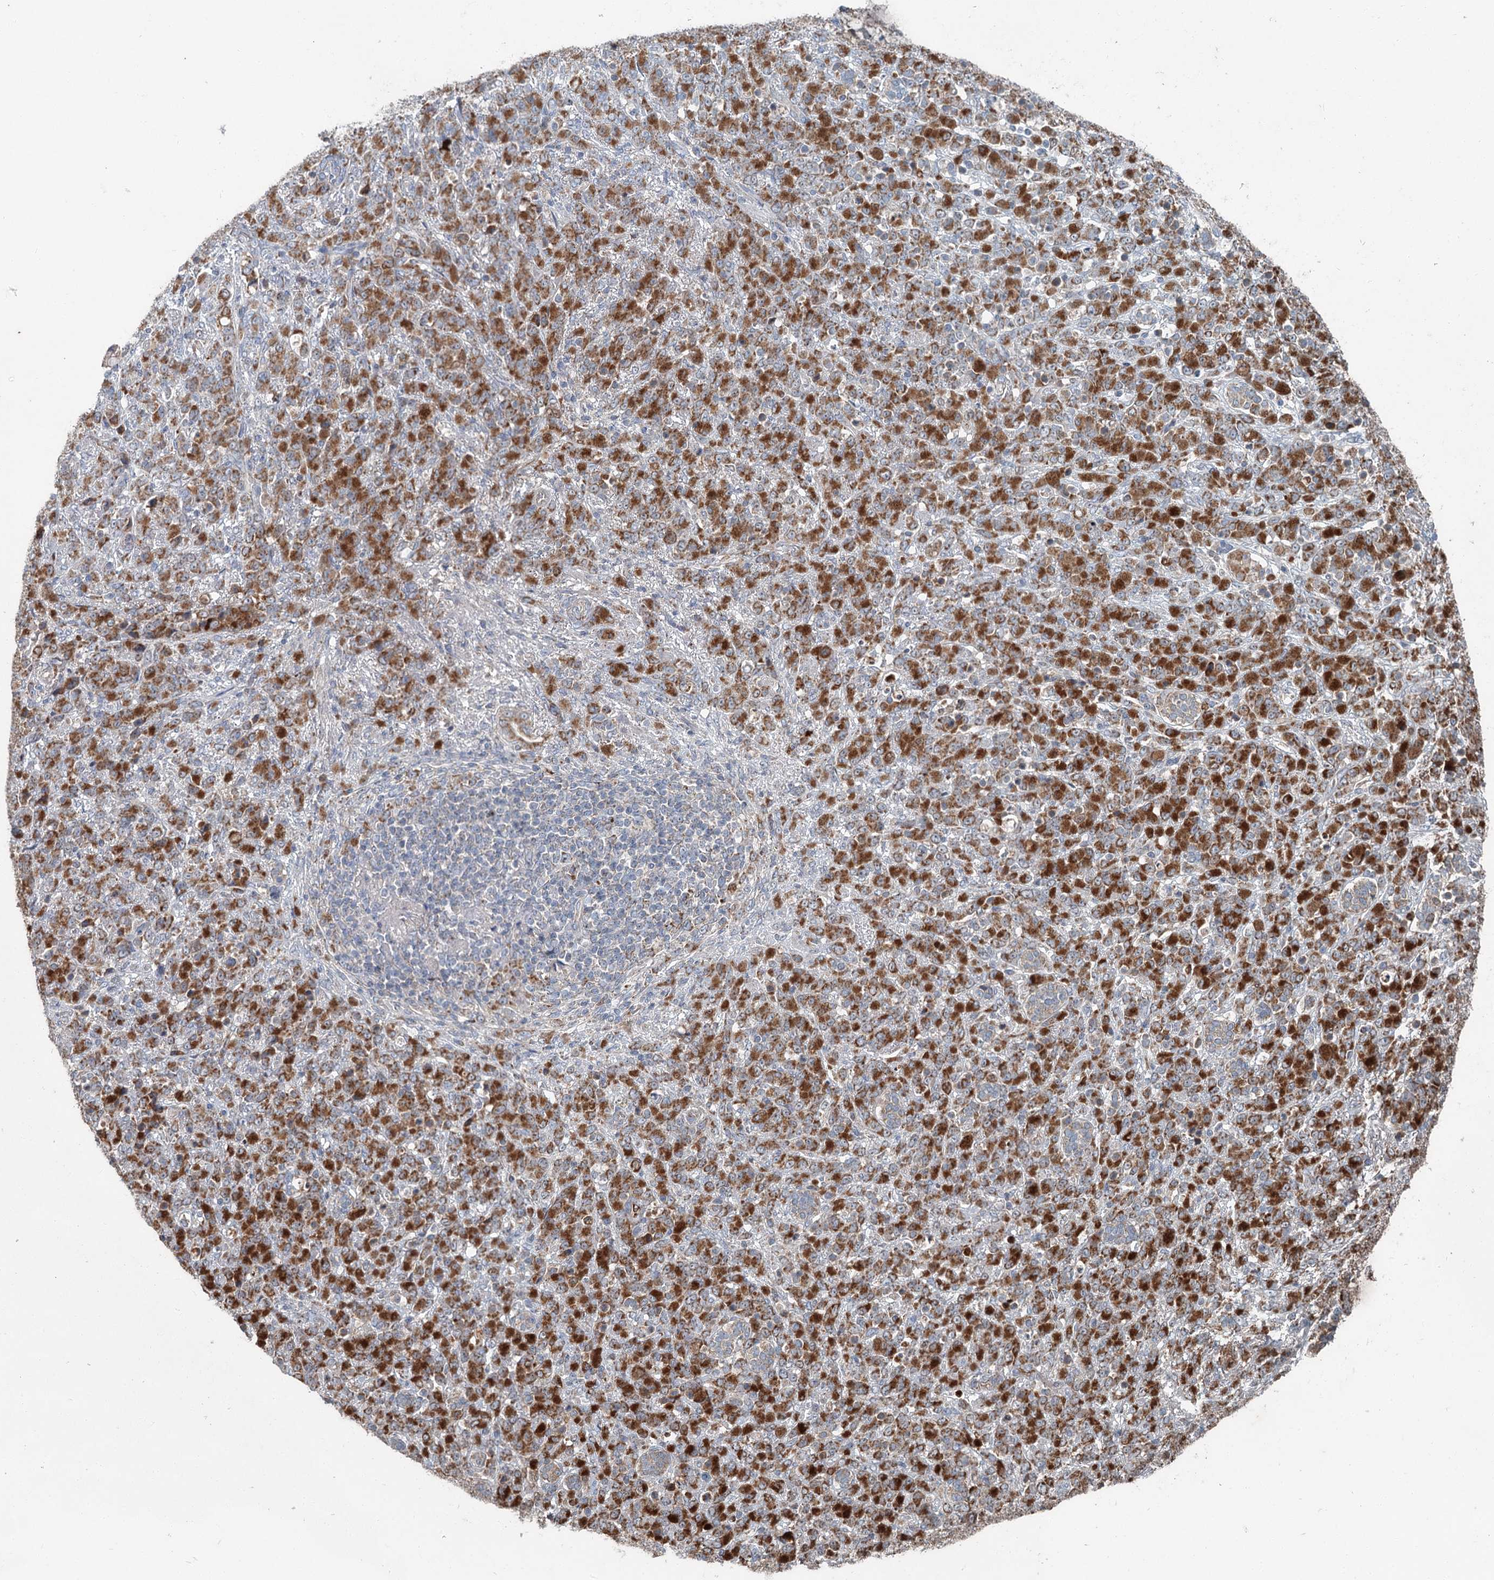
{"staining": {"intensity": "moderate", "quantity": ">75%", "location": "cytoplasmic/membranous"}, "tissue": "stomach cancer", "cell_type": "Tumor cells", "image_type": "cancer", "snomed": [{"axis": "morphology", "description": "Adenocarcinoma, NOS"}, {"axis": "topography", "description": "Stomach"}], "caption": "Tumor cells exhibit medium levels of moderate cytoplasmic/membranous staining in about >75% of cells in human stomach cancer (adenocarcinoma).", "gene": "CHCHD5", "patient": {"sex": "female", "age": 79}}